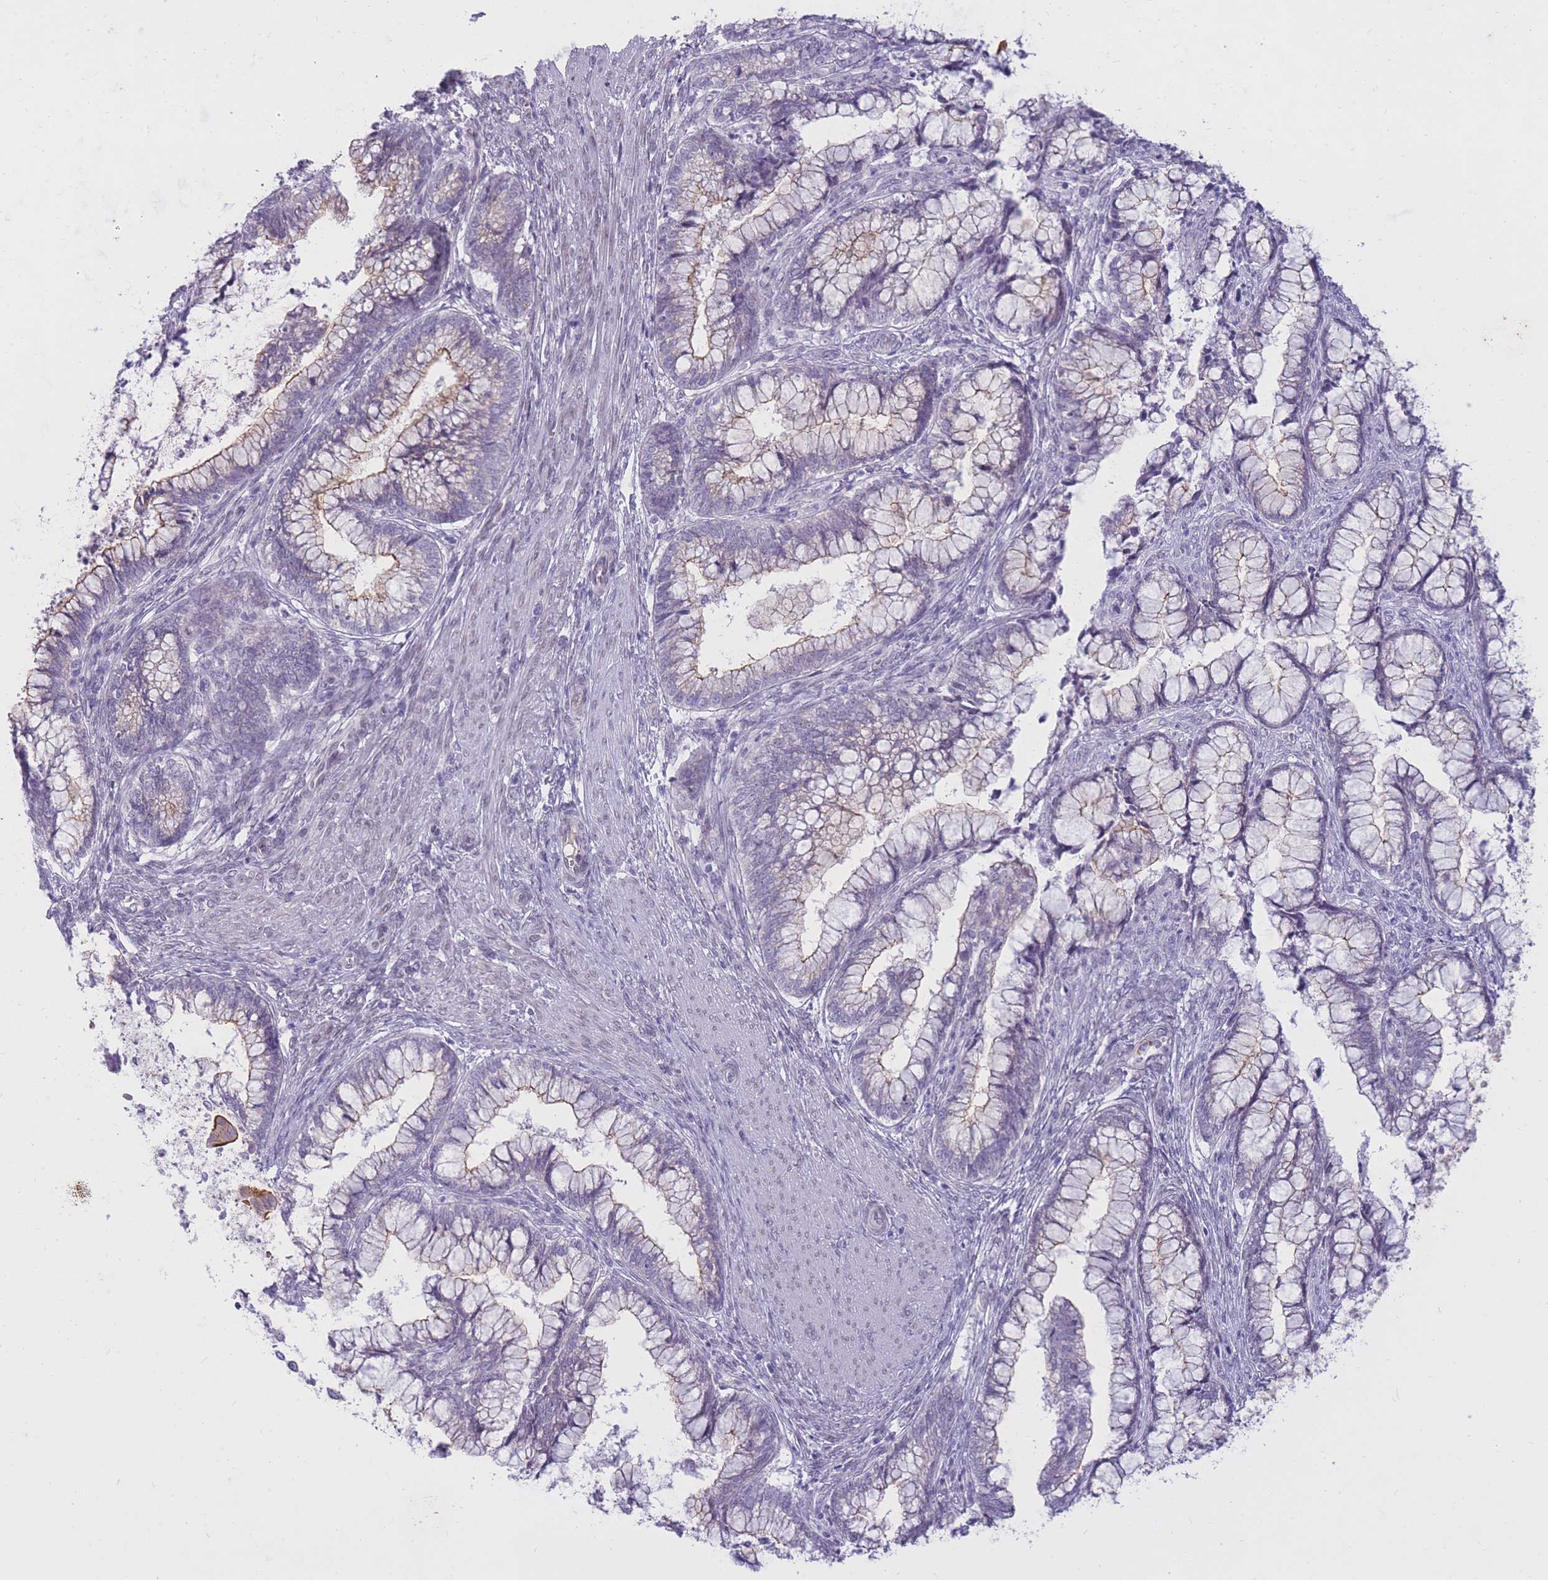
{"staining": {"intensity": "negative", "quantity": "none", "location": "none"}, "tissue": "cervical cancer", "cell_type": "Tumor cells", "image_type": "cancer", "snomed": [{"axis": "morphology", "description": "Adenocarcinoma, NOS"}, {"axis": "topography", "description": "Cervix"}], "caption": "Cervical cancer (adenocarcinoma) was stained to show a protein in brown. There is no significant staining in tumor cells. (IHC, brightfield microscopy, high magnification).", "gene": "HOOK2", "patient": {"sex": "female", "age": 44}}